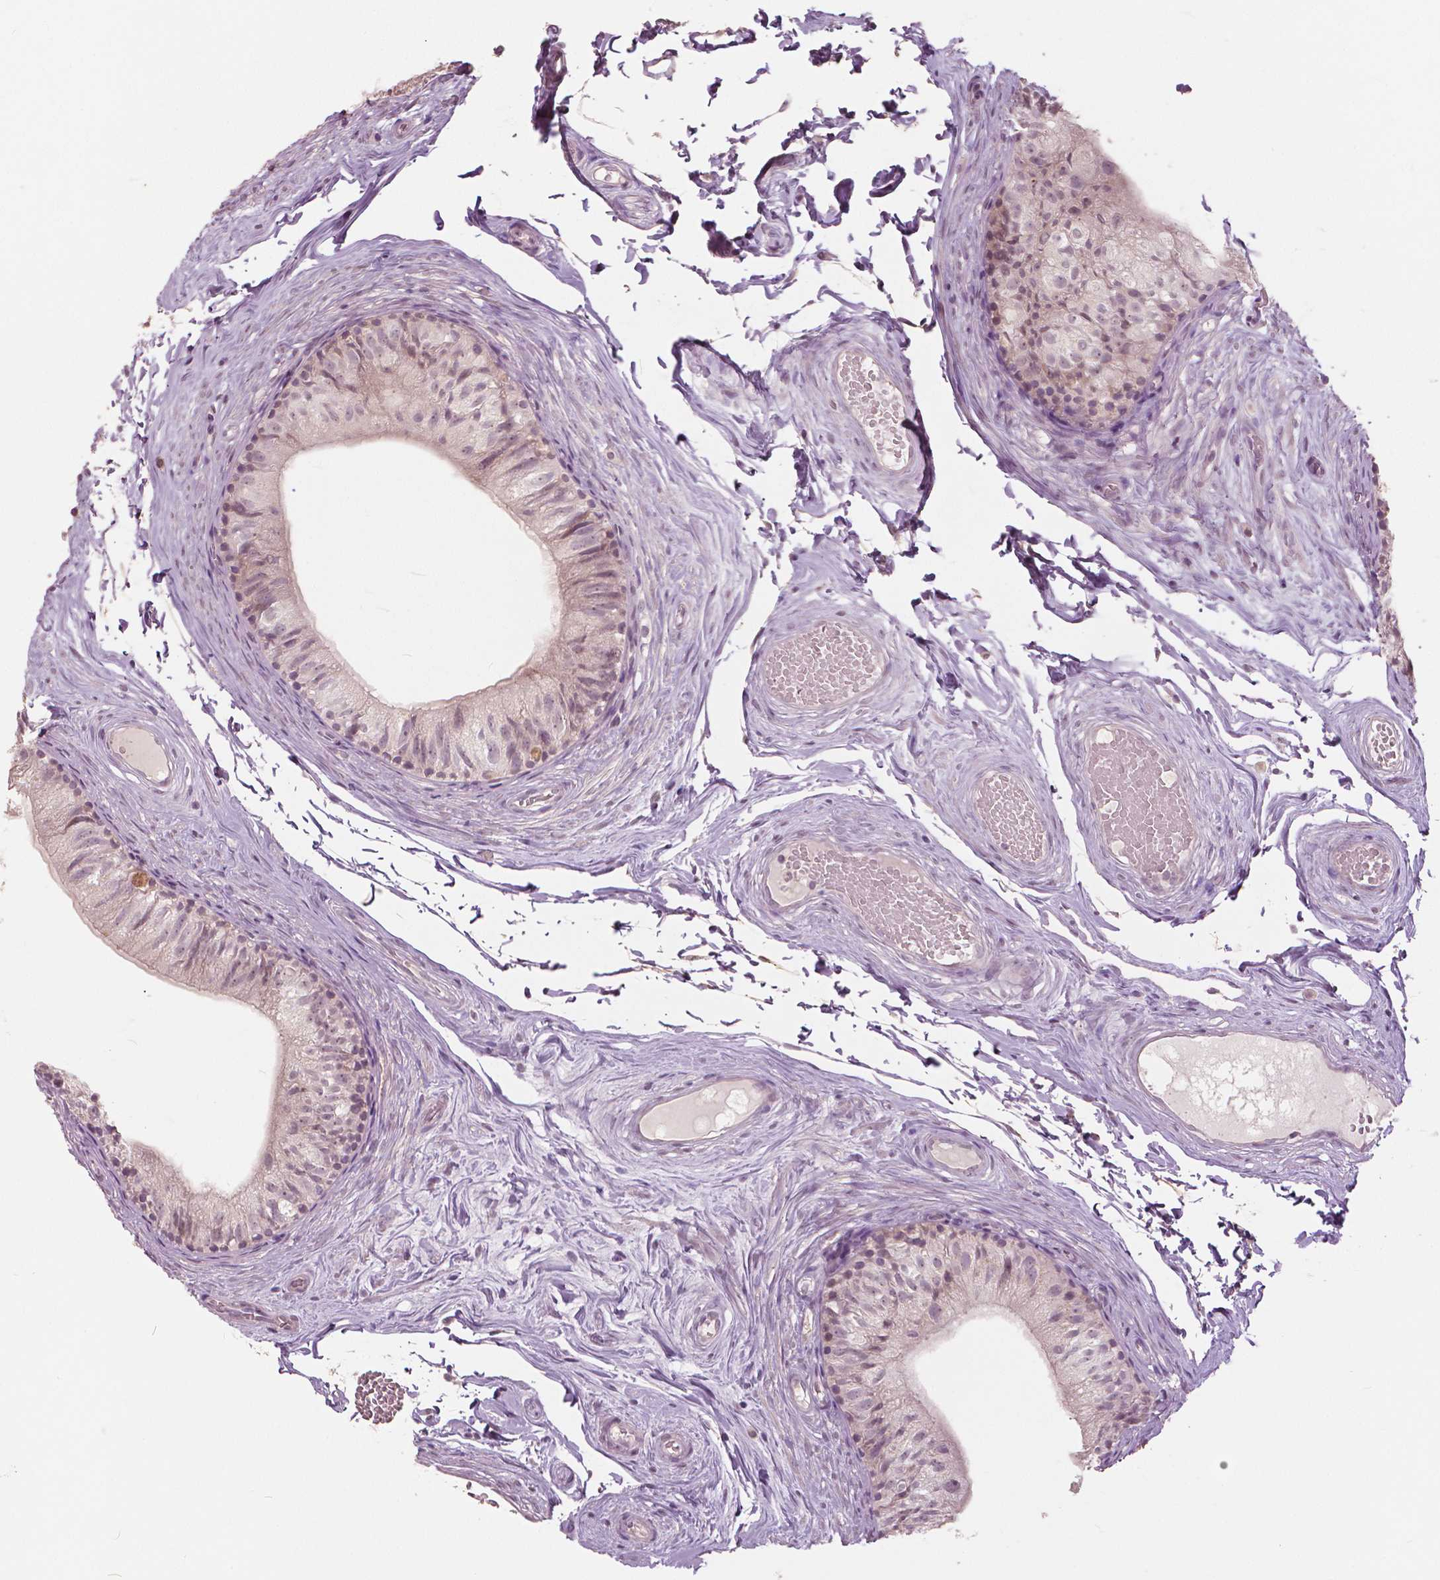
{"staining": {"intensity": "weak", "quantity": "25%-75%", "location": "nuclear"}, "tissue": "epididymis", "cell_type": "Glandular cells", "image_type": "normal", "snomed": [{"axis": "morphology", "description": "Normal tissue, NOS"}, {"axis": "topography", "description": "Epididymis"}], "caption": "Approximately 25%-75% of glandular cells in unremarkable epididymis display weak nuclear protein staining as visualized by brown immunohistochemical staining.", "gene": "NANOG", "patient": {"sex": "male", "age": 45}}